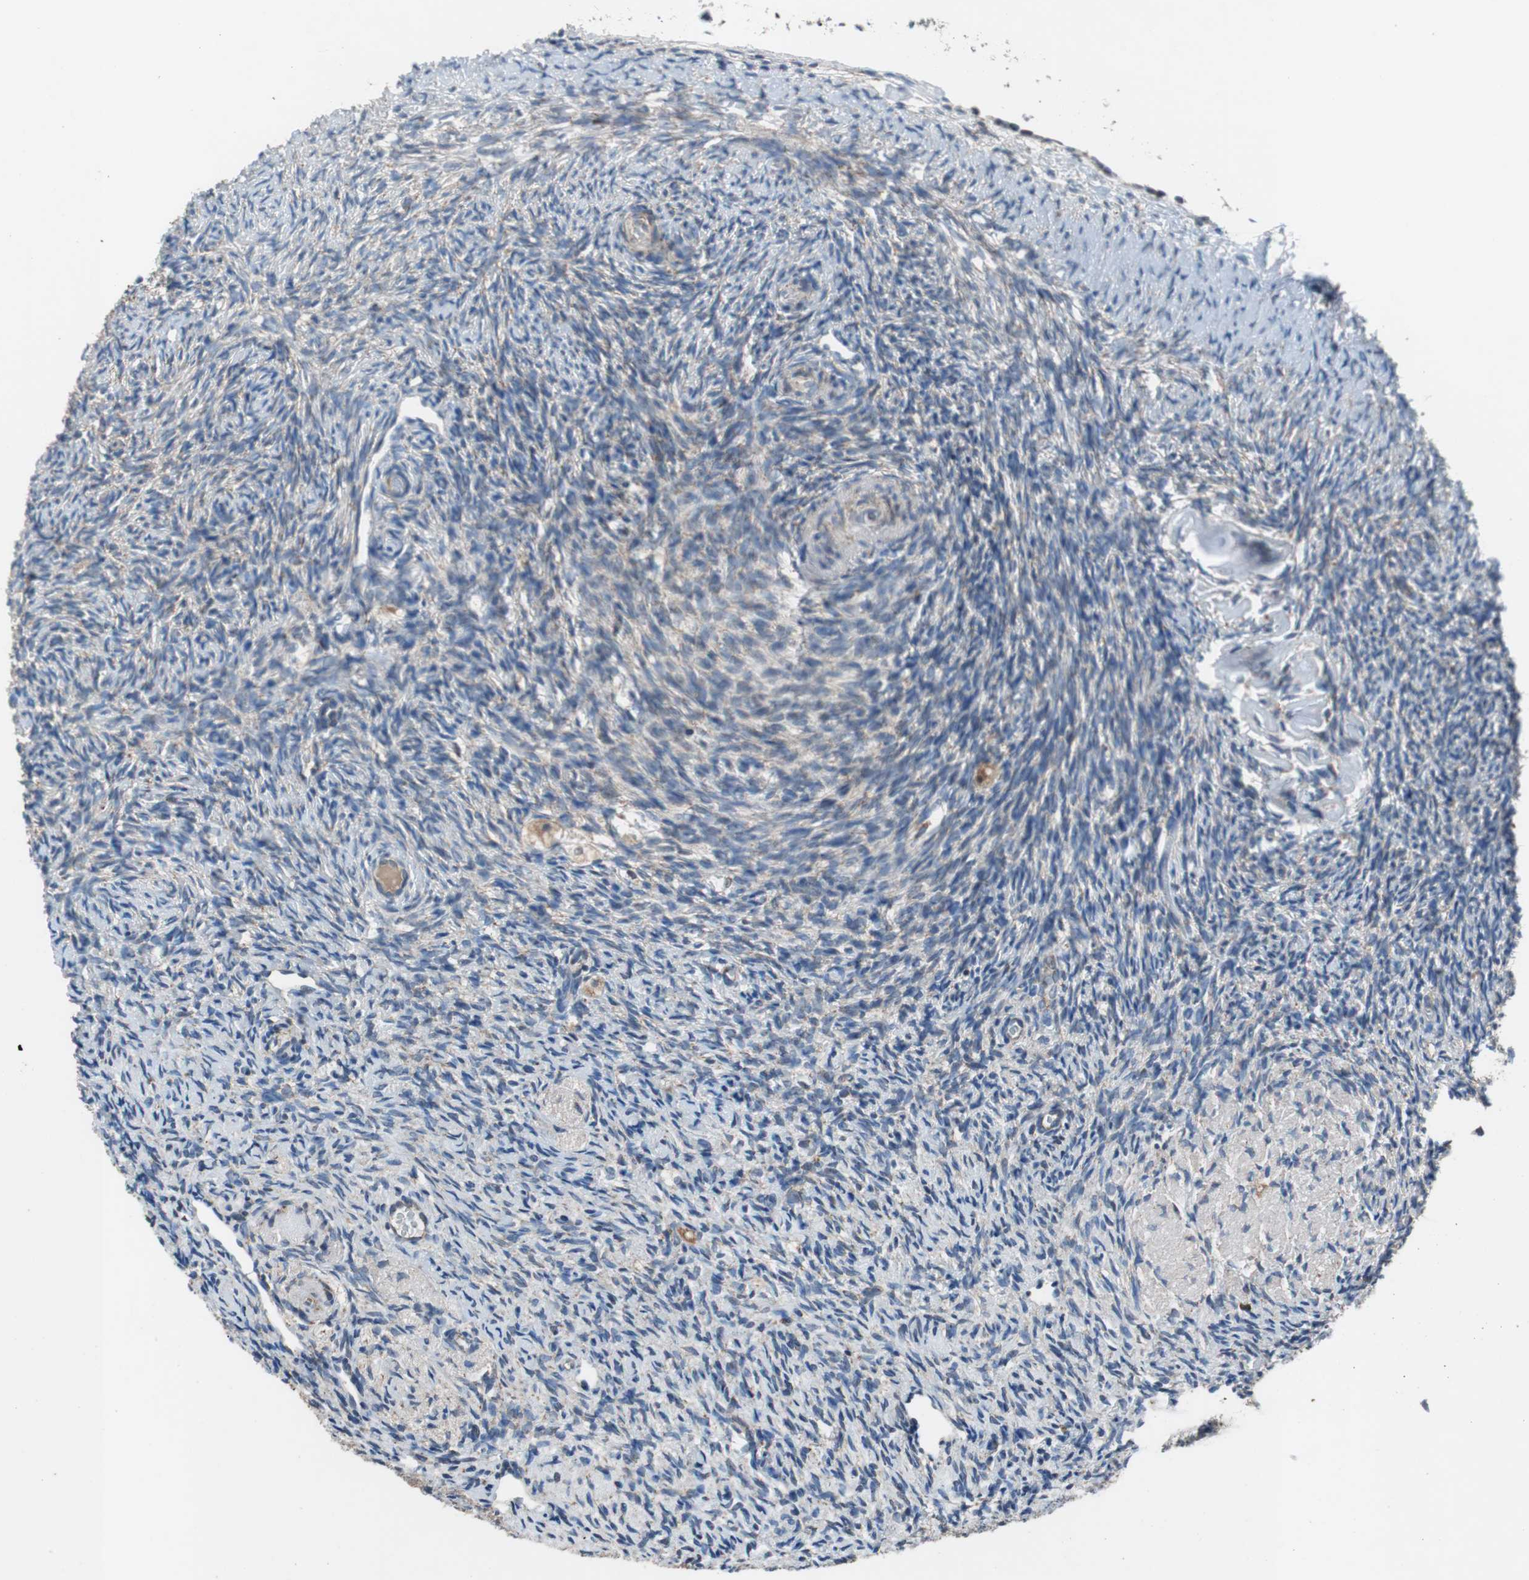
{"staining": {"intensity": "weak", "quantity": "25%-75%", "location": "cytoplasmic/membranous"}, "tissue": "ovary", "cell_type": "Ovarian stroma cells", "image_type": "normal", "snomed": [{"axis": "morphology", "description": "Normal tissue, NOS"}, {"axis": "topography", "description": "Ovary"}], "caption": "This is a micrograph of immunohistochemistry (IHC) staining of unremarkable ovary, which shows weak positivity in the cytoplasmic/membranous of ovarian stroma cells.", "gene": "PITRM1", "patient": {"sex": "female", "age": 60}}